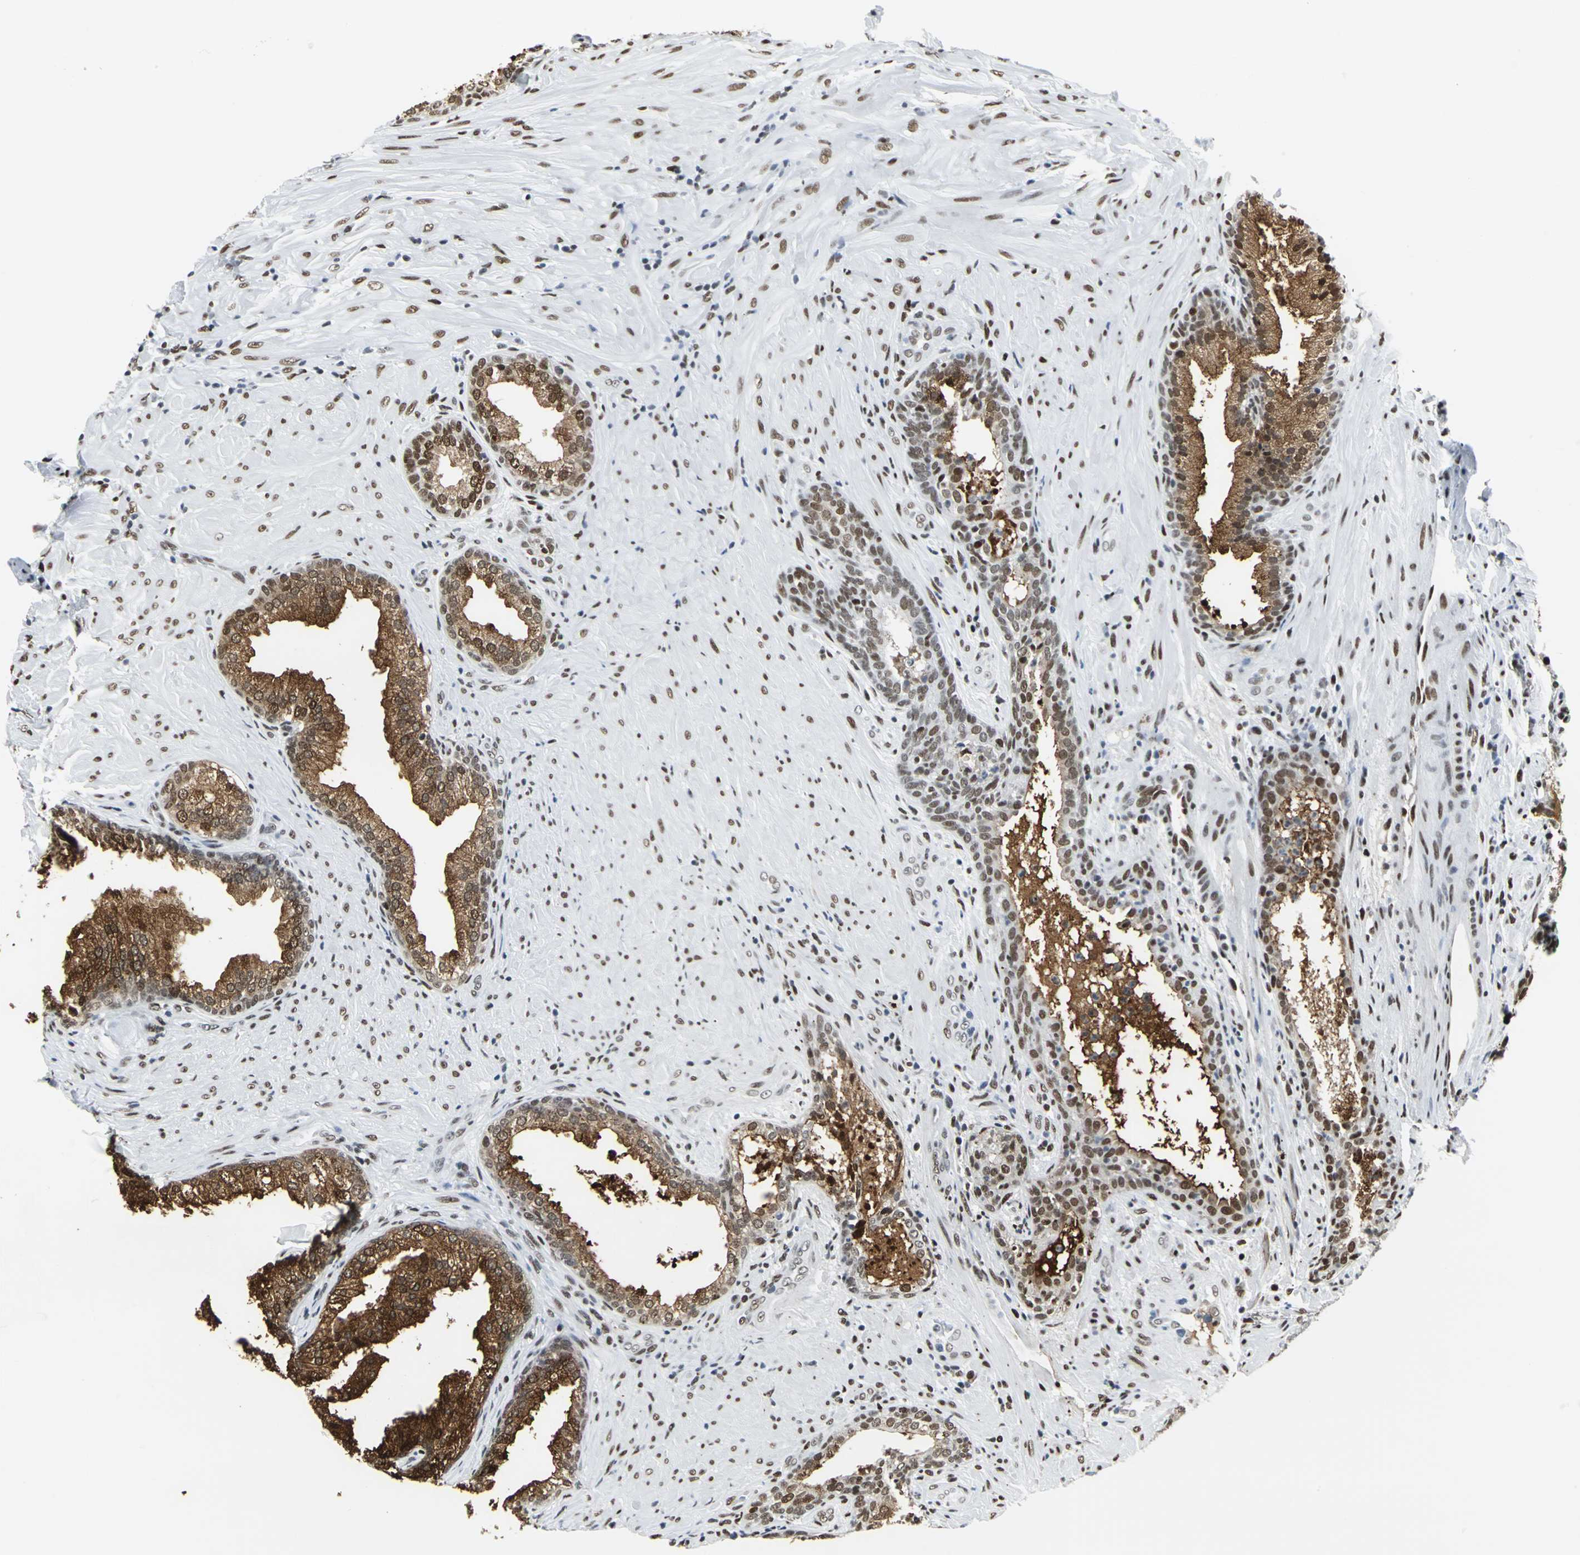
{"staining": {"intensity": "strong", "quantity": ">75%", "location": "cytoplasmic/membranous,nuclear"}, "tissue": "prostate", "cell_type": "Glandular cells", "image_type": "normal", "snomed": [{"axis": "morphology", "description": "Normal tissue, NOS"}, {"axis": "topography", "description": "Prostate"}], "caption": "A histopathology image of human prostate stained for a protein demonstrates strong cytoplasmic/membranous,nuclear brown staining in glandular cells. The staining was performed using DAB to visualize the protein expression in brown, while the nuclei were stained in blue with hematoxylin (Magnification: 20x).", "gene": "HDAC2", "patient": {"sex": "male", "age": 76}}